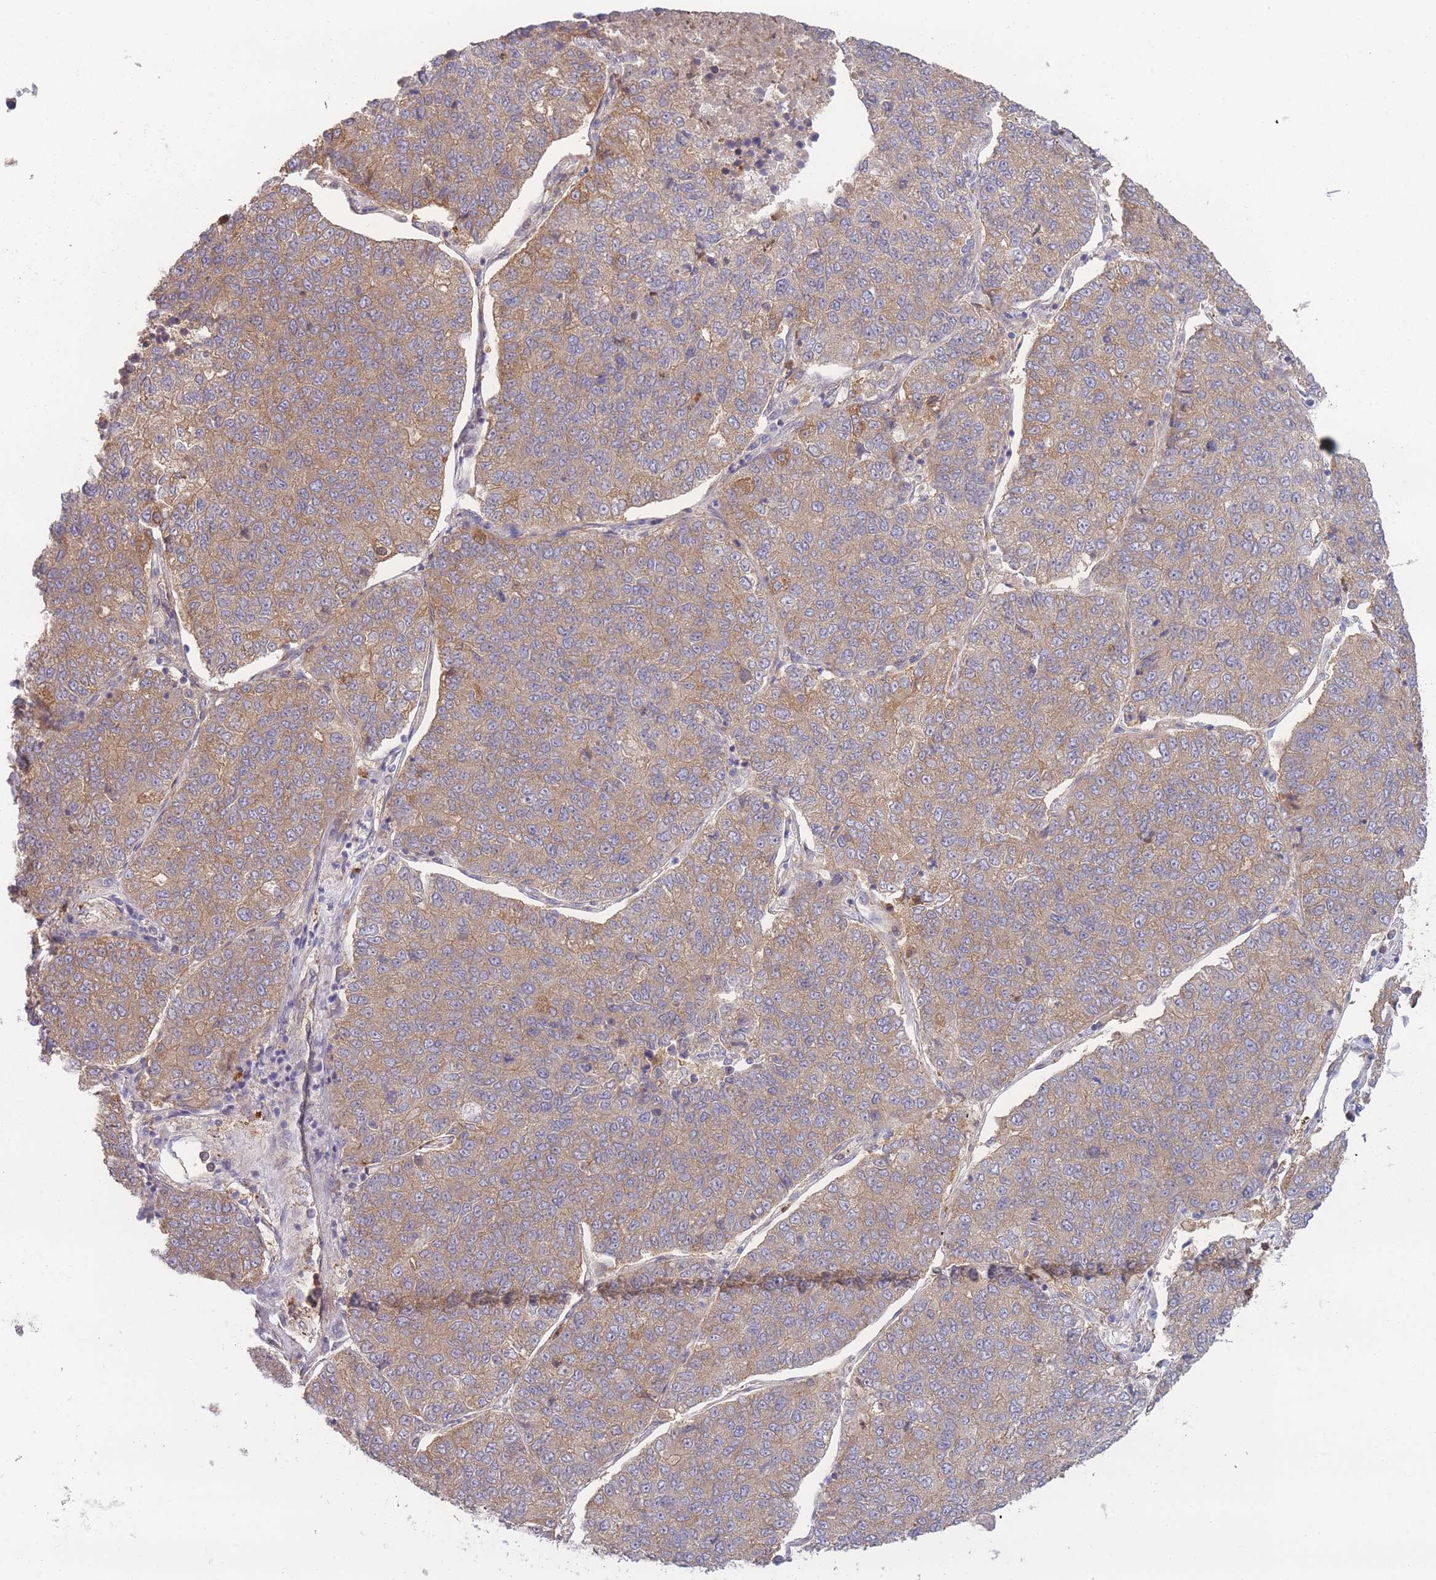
{"staining": {"intensity": "weak", "quantity": "25%-75%", "location": "cytoplasmic/membranous"}, "tissue": "lung cancer", "cell_type": "Tumor cells", "image_type": "cancer", "snomed": [{"axis": "morphology", "description": "Adenocarcinoma, NOS"}, {"axis": "topography", "description": "Lung"}], "caption": "Protein expression analysis of human lung cancer reveals weak cytoplasmic/membranous positivity in approximately 25%-75% of tumor cells.", "gene": "STEAP3", "patient": {"sex": "male", "age": 49}}